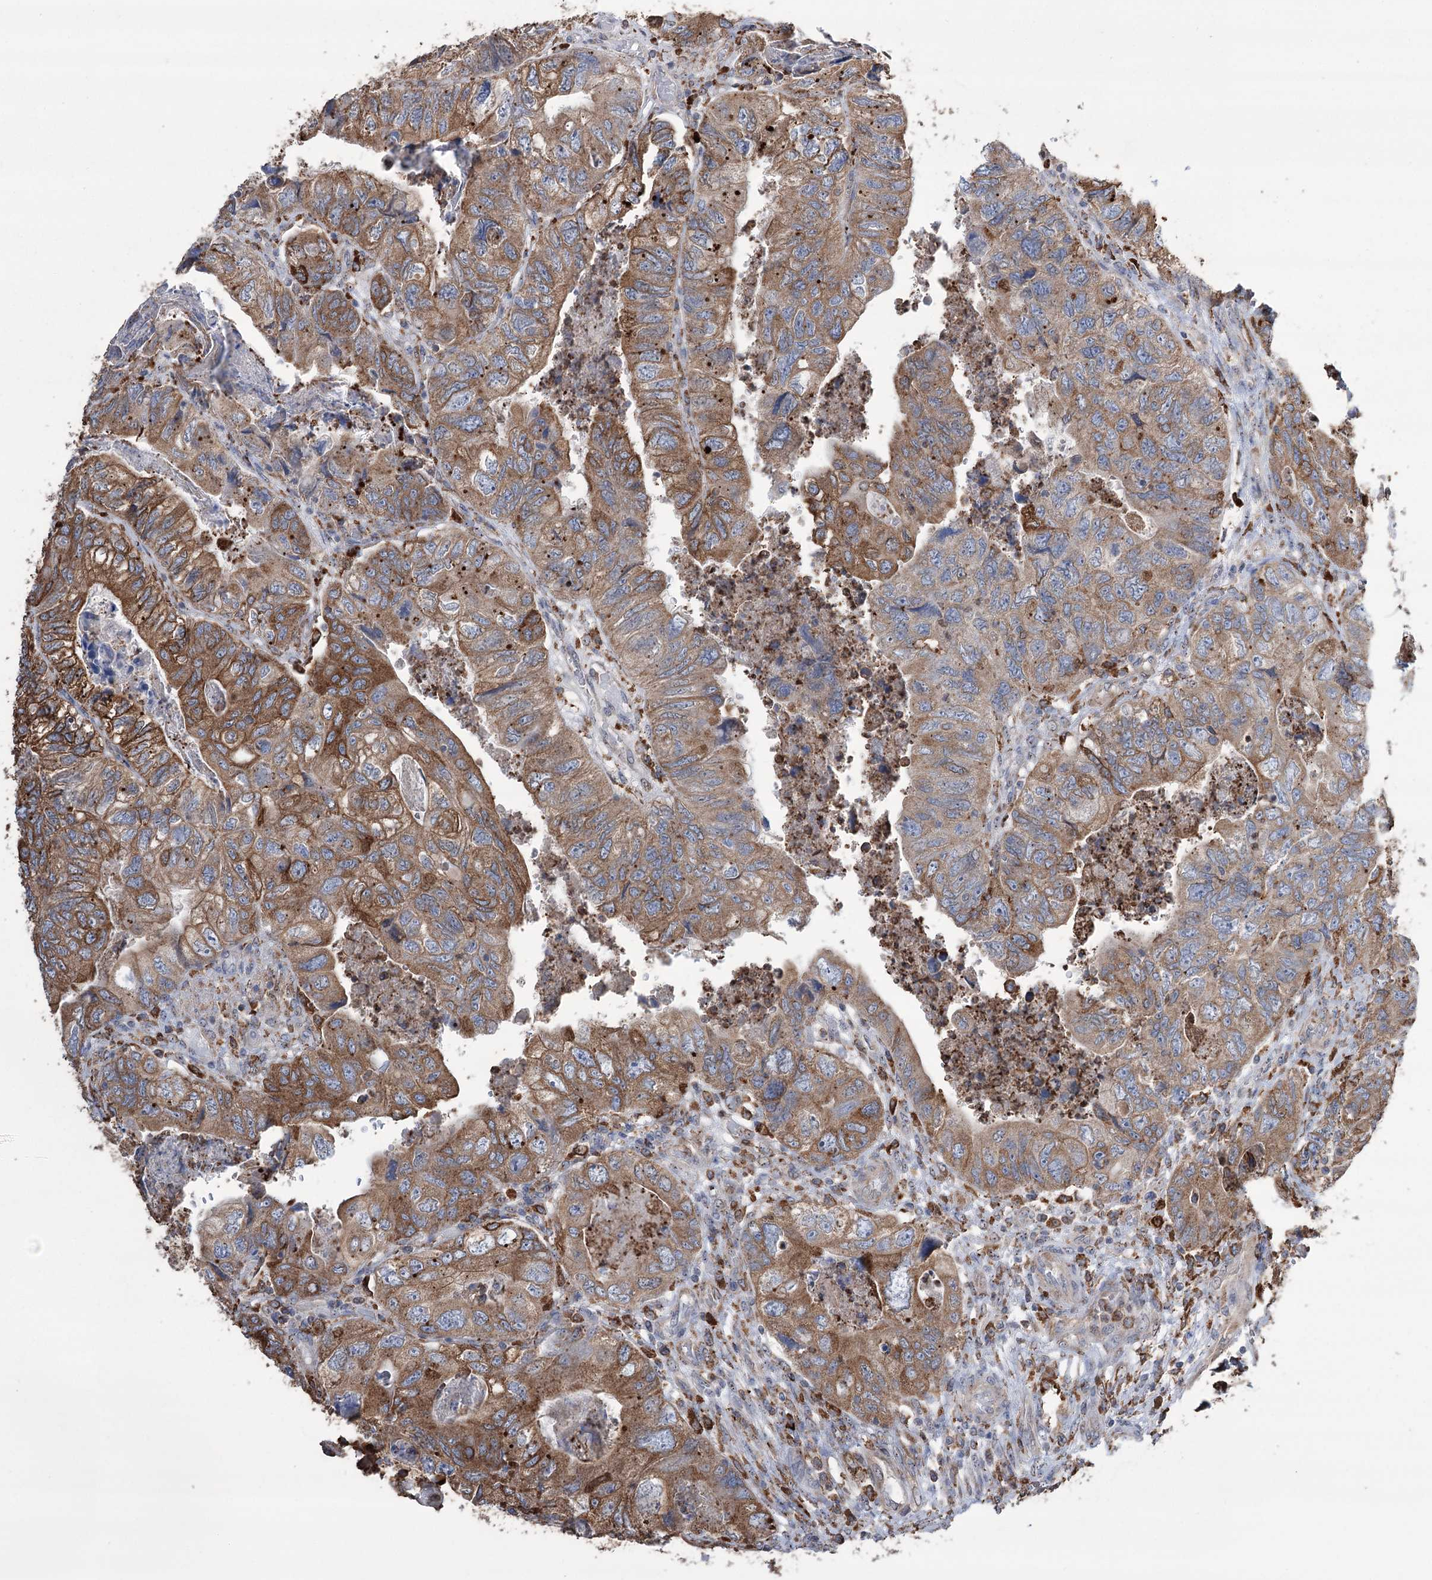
{"staining": {"intensity": "moderate", "quantity": ">75%", "location": "cytoplasmic/membranous"}, "tissue": "colorectal cancer", "cell_type": "Tumor cells", "image_type": "cancer", "snomed": [{"axis": "morphology", "description": "Adenocarcinoma, NOS"}, {"axis": "topography", "description": "Rectum"}], "caption": "The image reveals a brown stain indicating the presence of a protein in the cytoplasmic/membranous of tumor cells in colorectal adenocarcinoma.", "gene": "TRIM71", "patient": {"sex": "male", "age": 63}}